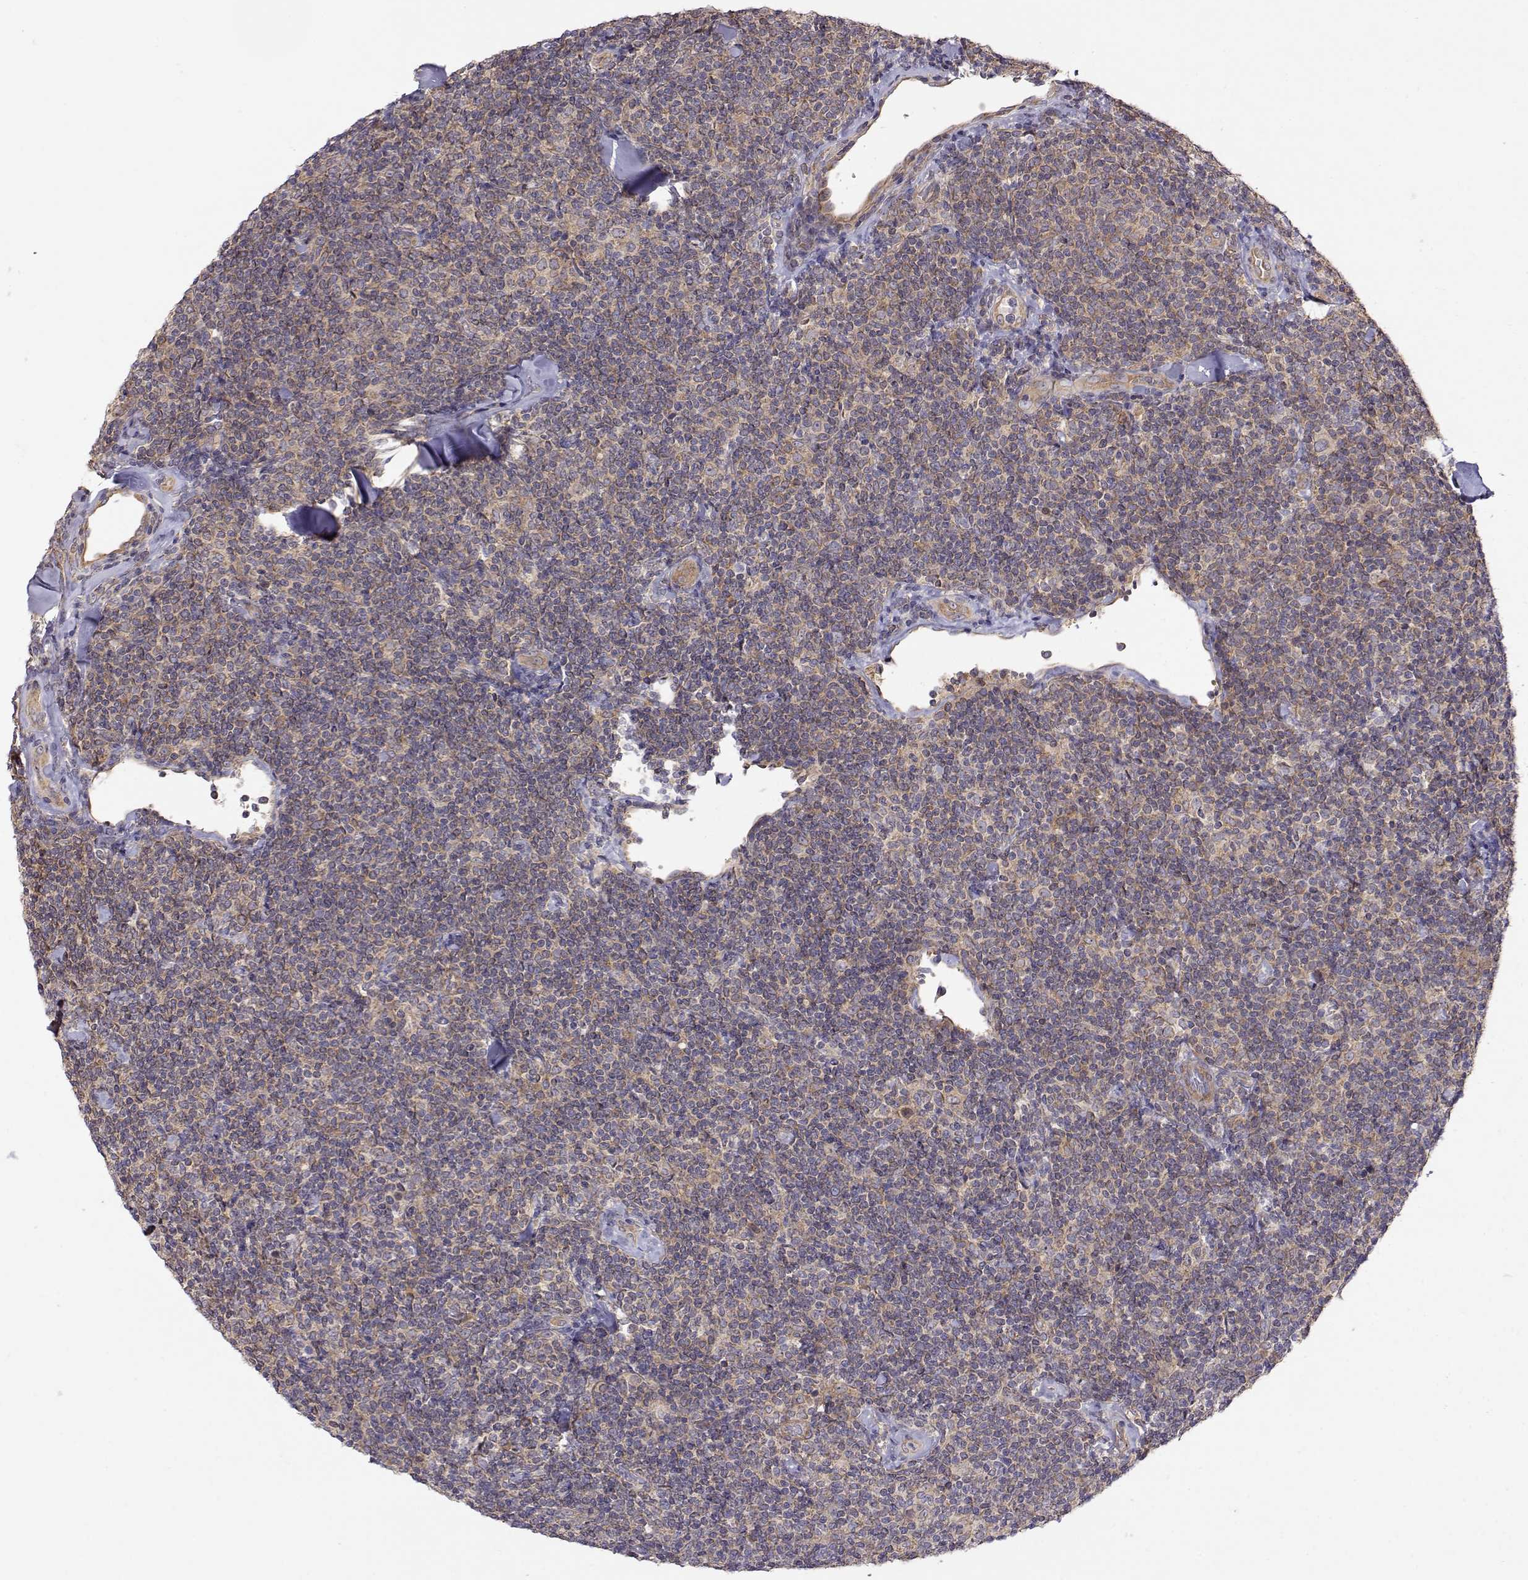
{"staining": {"intensity": "weak", "quantity": ">75%", "location": "cytoplasmic/membranous"}, "tissue": "lymphoma", "cell_type": "Tumor cells", "image_type": "cancer", "snomed": [{"axis": "morphology", "description": "Malignant lymphoma, non-Hodgkin's type, Low grade"}, {"axis": "topography", "description": "Lymph node"}], "caption": "The immunohistochemical stain highlights weak cytoplasmic/membranous expression in tumor cells of lymphoma tissue. (DAB IHC with brightfield microscopy, high magnification).", "gene": "PAIP1", "patient": {"sex": "female", "age": 56}}